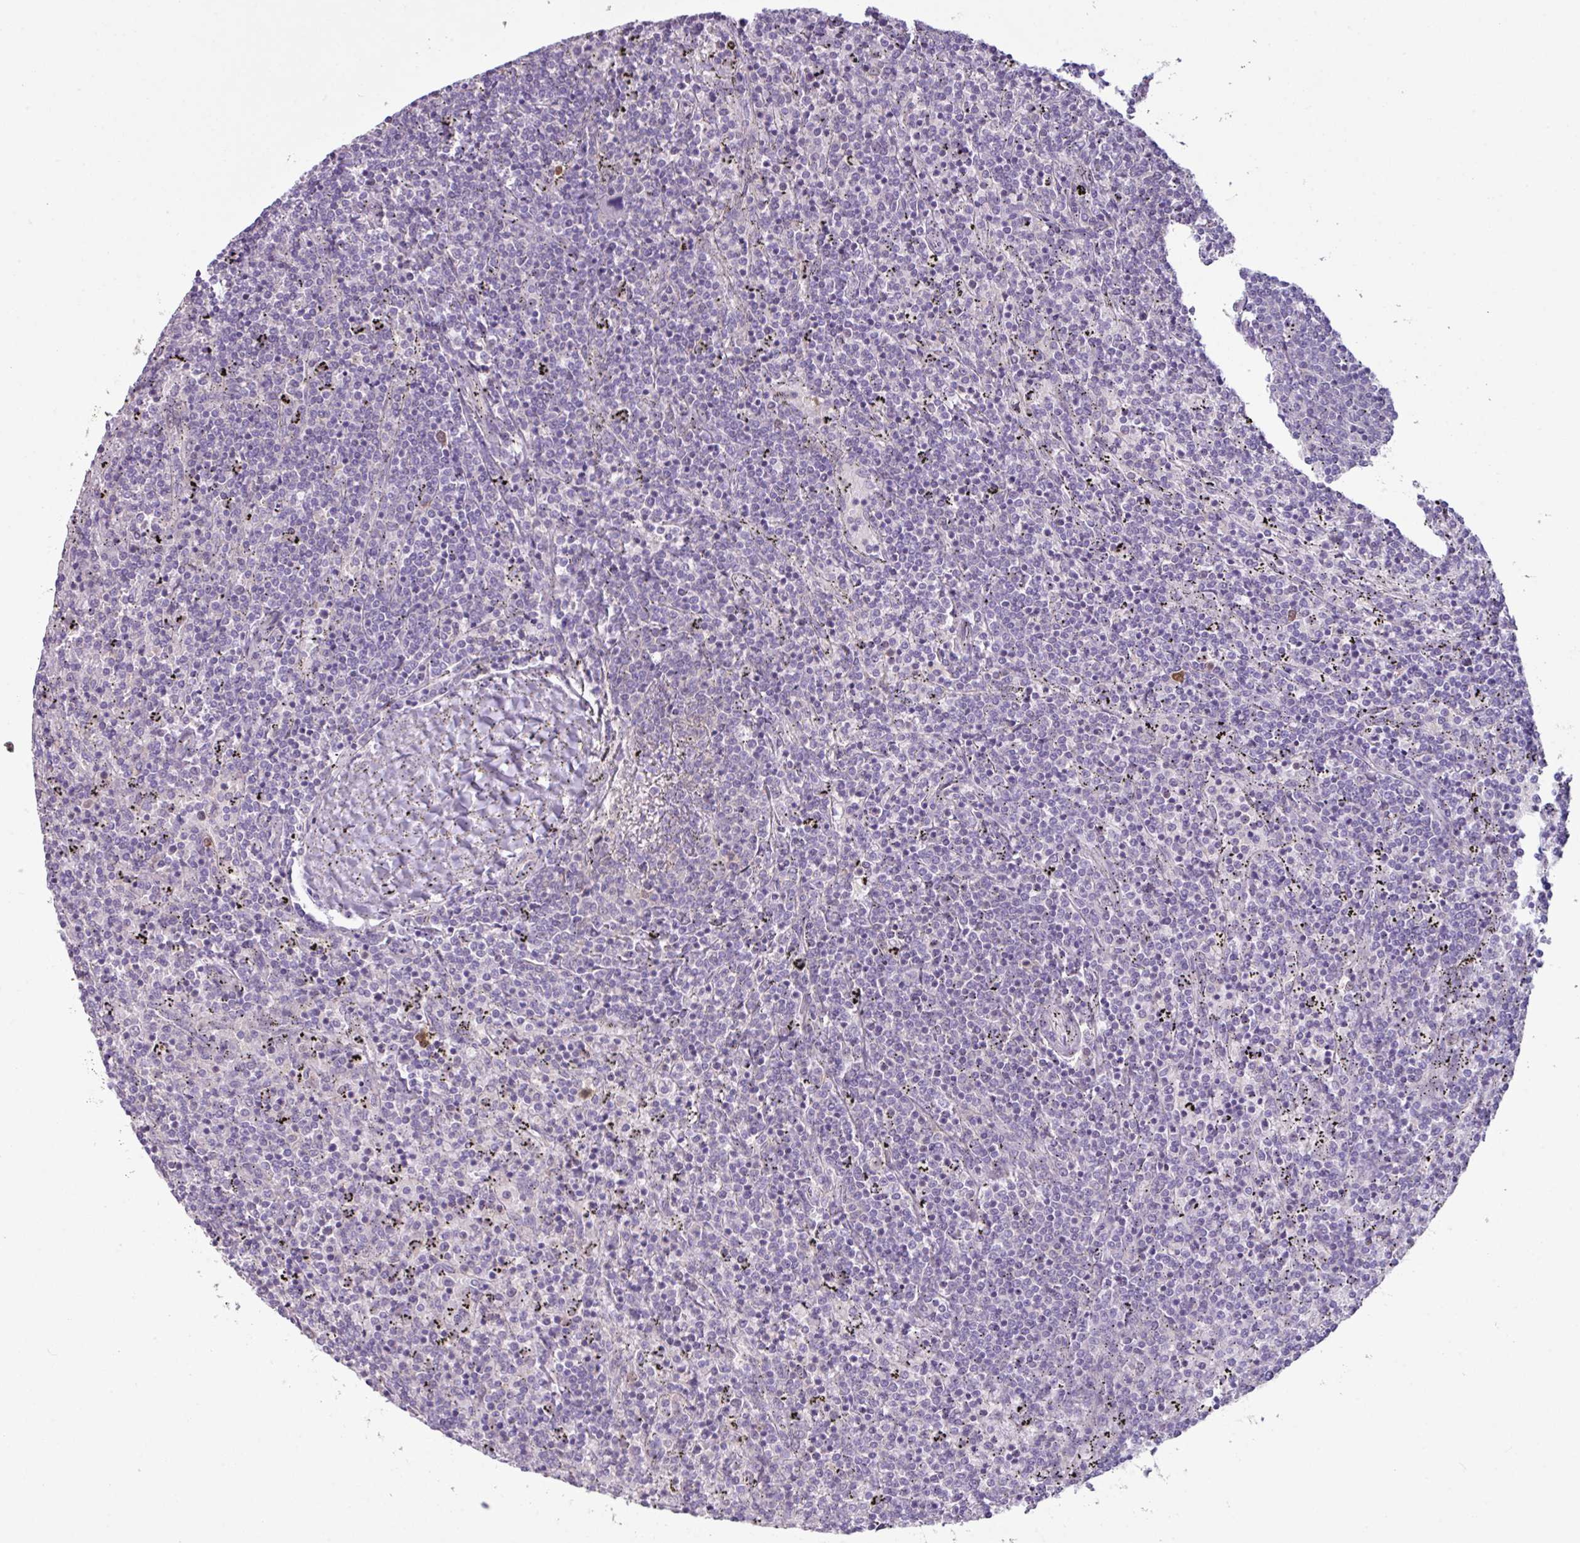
{"staining": {"intensity": "negative", "quantity": "none", "location": "none"}, "tissue": "lymphoma", "cell_type": "Tumor cells", "image_type": "cancer", "snomed": [{"axis": "morphology", "description": "Malignant lymphoma, non-Hodgkin's type, Low grade"}, {"axis": "topography", "description": "Spleen"}], "caption": "High magnification brightfield microscopy of lymphoma stained with DAB (brown) and counterstained with hematoxylin (blue): tumor cells show no significant staining. (DAB (3,3'-diaminobenzidine) IHC visualized using brightfield microscopy, high magnification).", "gene": "TTLL12", "patient": {"sex": "female", "age": 50}}